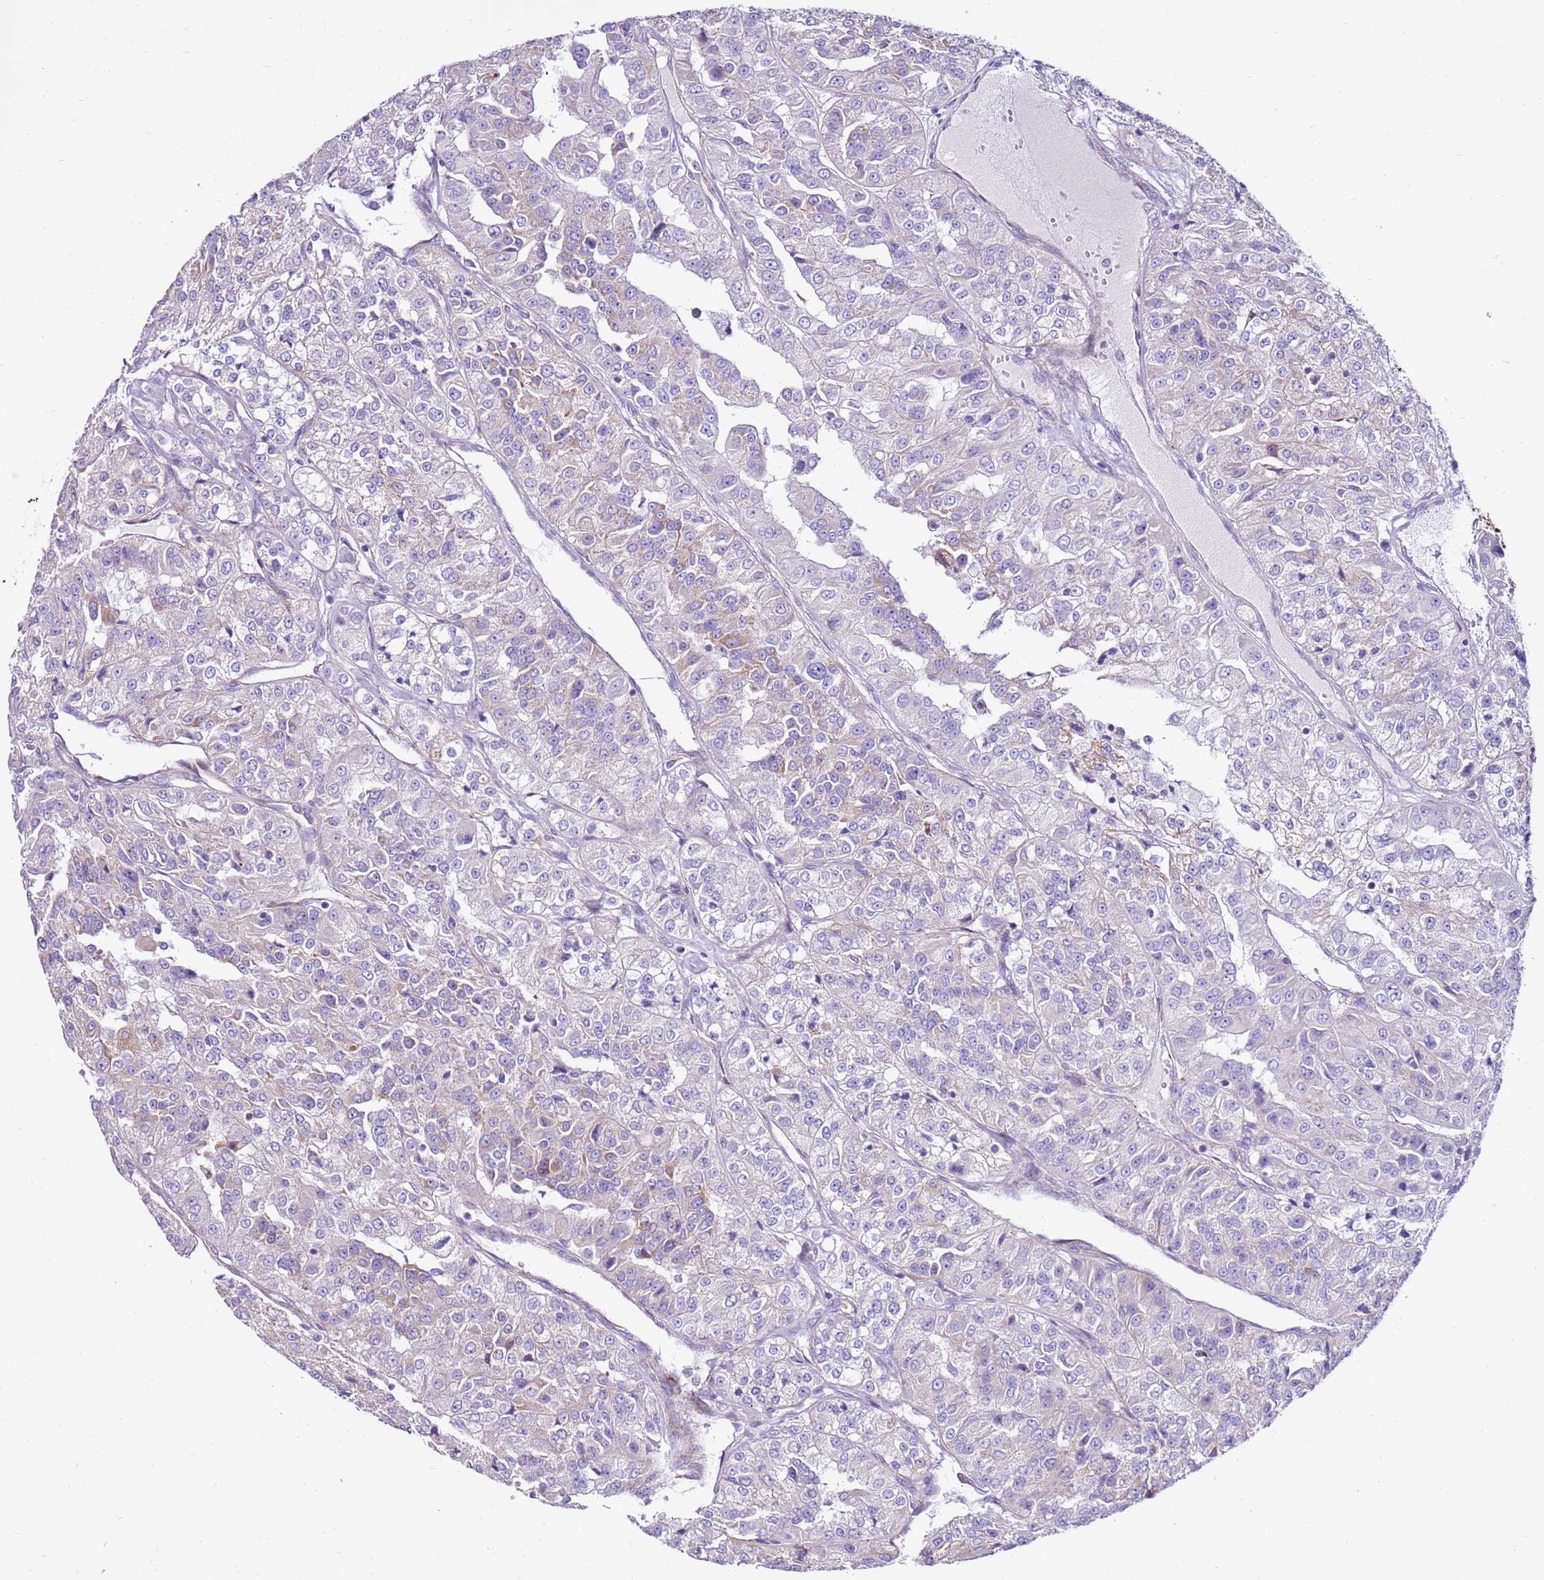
{"staining": {"intensity": "weak", "quantity": "<25%", "location": "cytoplasmic/membranous"}, "tissue": "renal cancer", "cell_type": "Tumor cells", "image_type": "cancer", "snomed": [{"axis": "morphology", "description": "Adenocarcinoma, NOS"}, {"axis": "topography", "description": "Kidney"}], "caption": "A high-resolution photomicrograph shows immunohistochemistry staining of adenocarcinoma (renal), which displays no significant expression in tumor cells.", "gene": "HECTD4", "patient": {"sex": "female", "age": 63}}